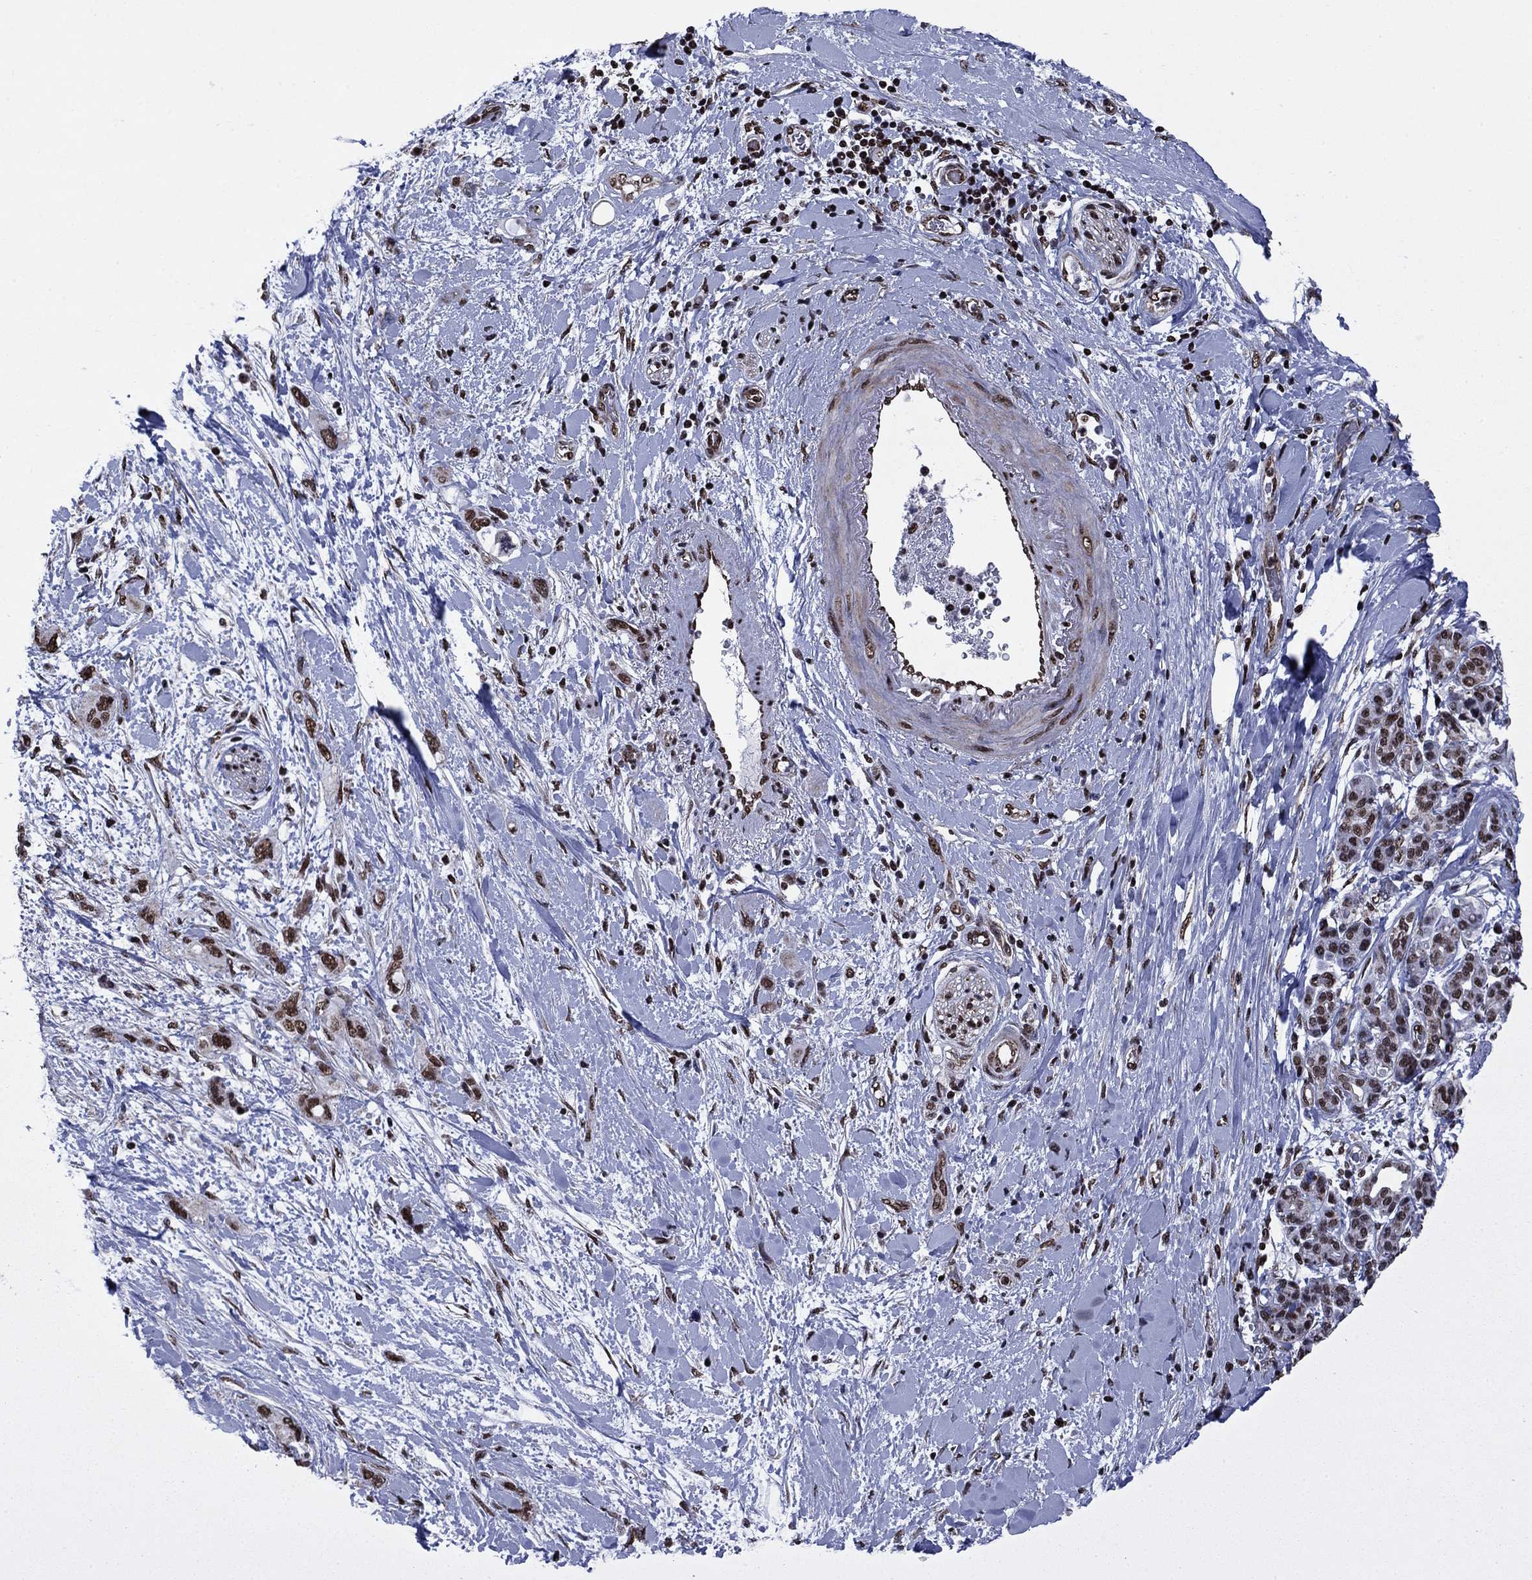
{"staining": {"intensity": "strong", "quantity": "25%-75%", "location": "cytoplasmic/membranous,nuclear"}, "tissue": "pancreatic cancer", "cell_type": "Tumor cells", "image_type": "cancer", "snomed": [{"axis": "morphology", "description": "Adenocarcinoma, NOS"}, {"axis": "topography", "description": "Pancreas"}], "caption": "Immunohistochemistry (IHC) staining of adenocarcinoma (pancreatic), which demonstrates high levels of strong cytoplasmic/membranous and nuclear positivity in about 25%-75% of tumor cells indicating strong cytoplasmic/membranous and nuclear protein positivity. The staining was performed using DAB (brown) for protein detection and nuclei were counterstained in hematoxylin (blue).", "gene": "N4BP2", "patient": {"sex": "female", "age": 56}}